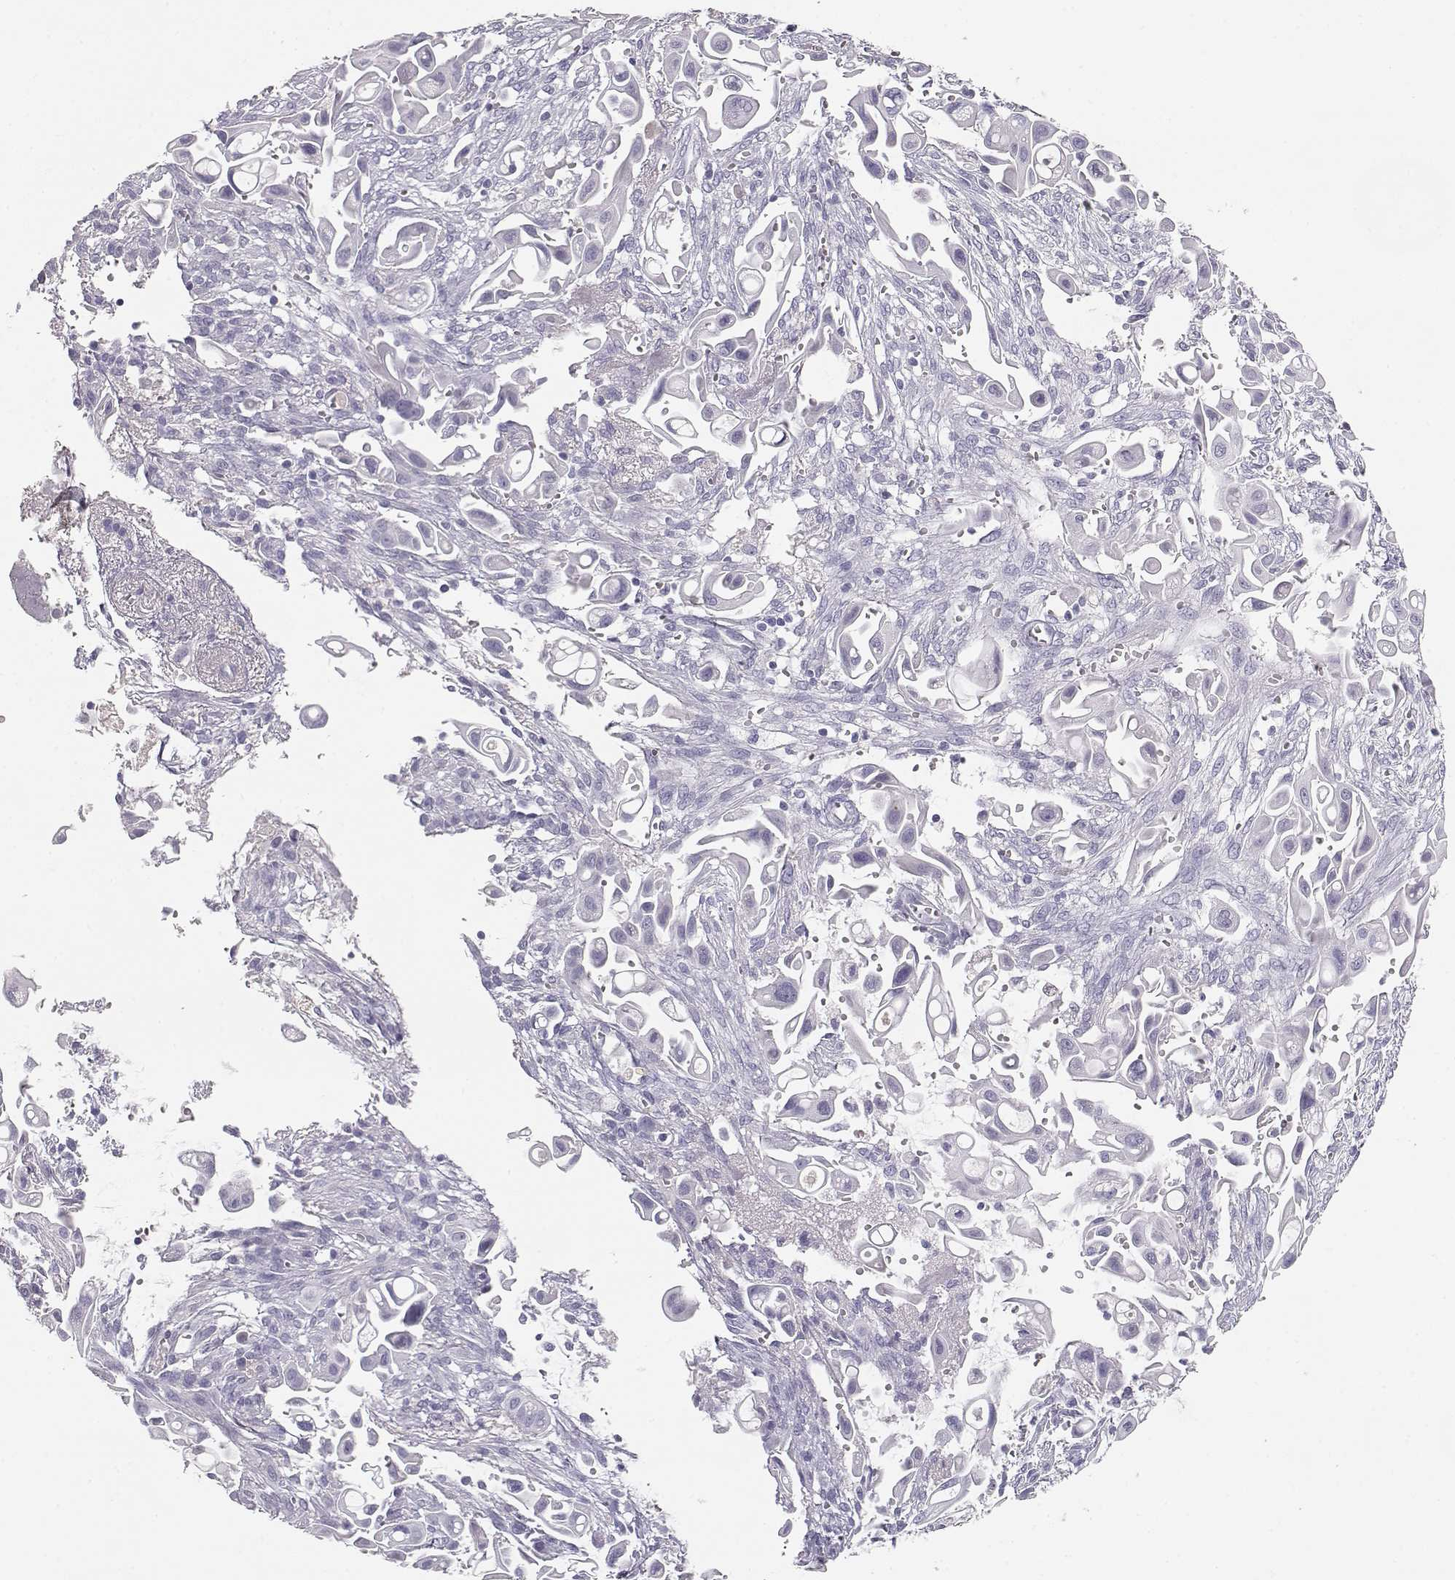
{"staining": {"intensity": "negative", "quantity": "none", "location": "none"}, "tissue": "pancreatic cancer", "cell_type": "Tumor cells", "image_type": "cancer", "snomed": [{"axis": "morphology", "description": "Adenocarcinoma, NOS"}, {"axis": "topography", "description": "Pancreas"}], "caption": "An immunohistochemistry image of adenocarcinoma (pancreatic) is shown. There is no staining in tumor cells of adenocarcinoma (pancreatic).", "gene": "SLCO6A1", "patient": {"sex": "male", "age": 50}}